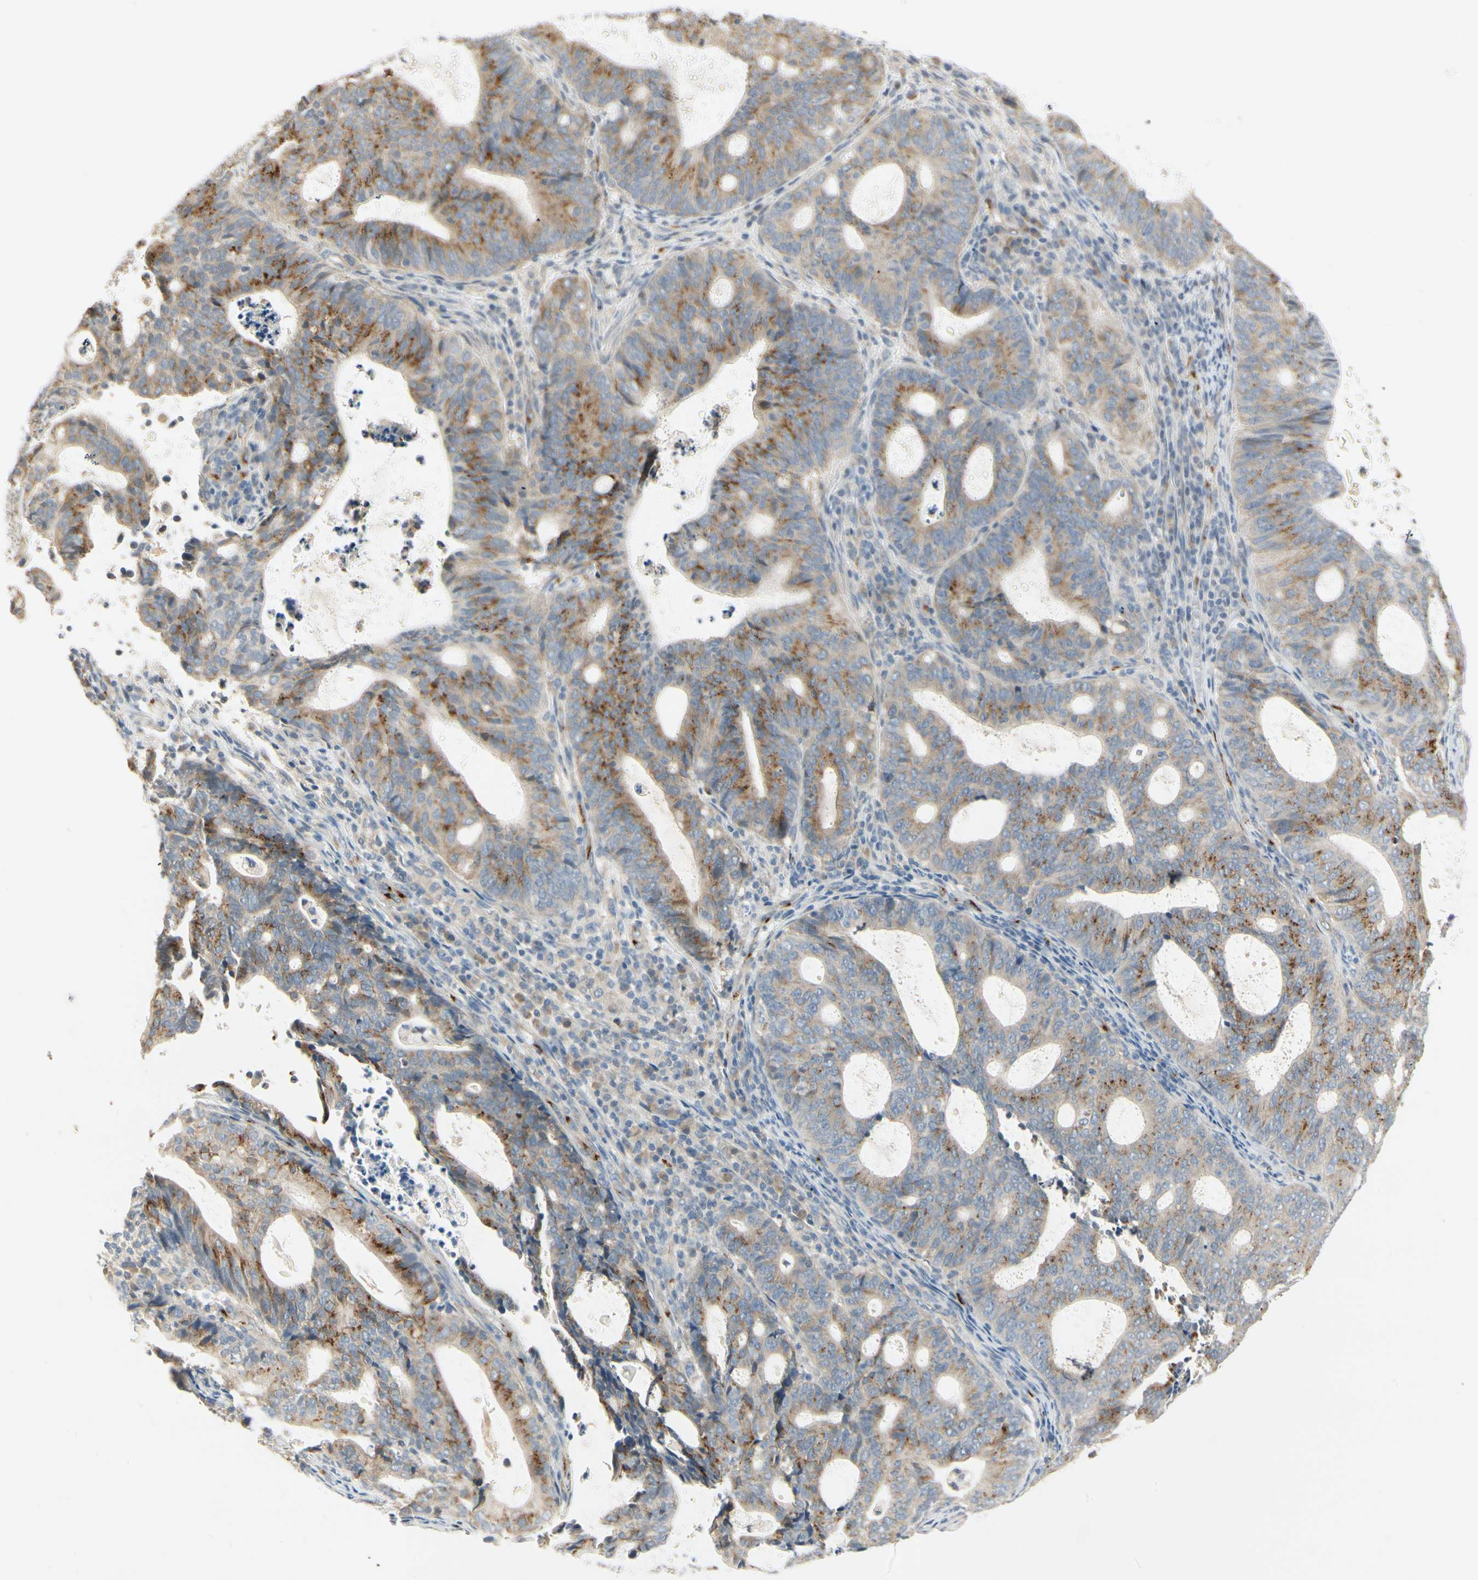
{"staining": {"intensity": "moderate", "quantity": "25%-75%", "location": "cytoplasmic/membranous"}, "tissue": "endometrial cancer", "cell_type": "Tumor cells", "image_type": "cancer", "snomed": [{"axis": "morphology", "description": "Adenocarcinoma, NOS"}, {"axis": "topography", "description": "Uterus"}], "caption": "A brown stain labels moderate cytoplasmic/membranous expression of a protein in human endometrial adenocarcinoma tumor cells.", "gene": "MANSC1", "patient": {"sex": "female", "age": 83}}